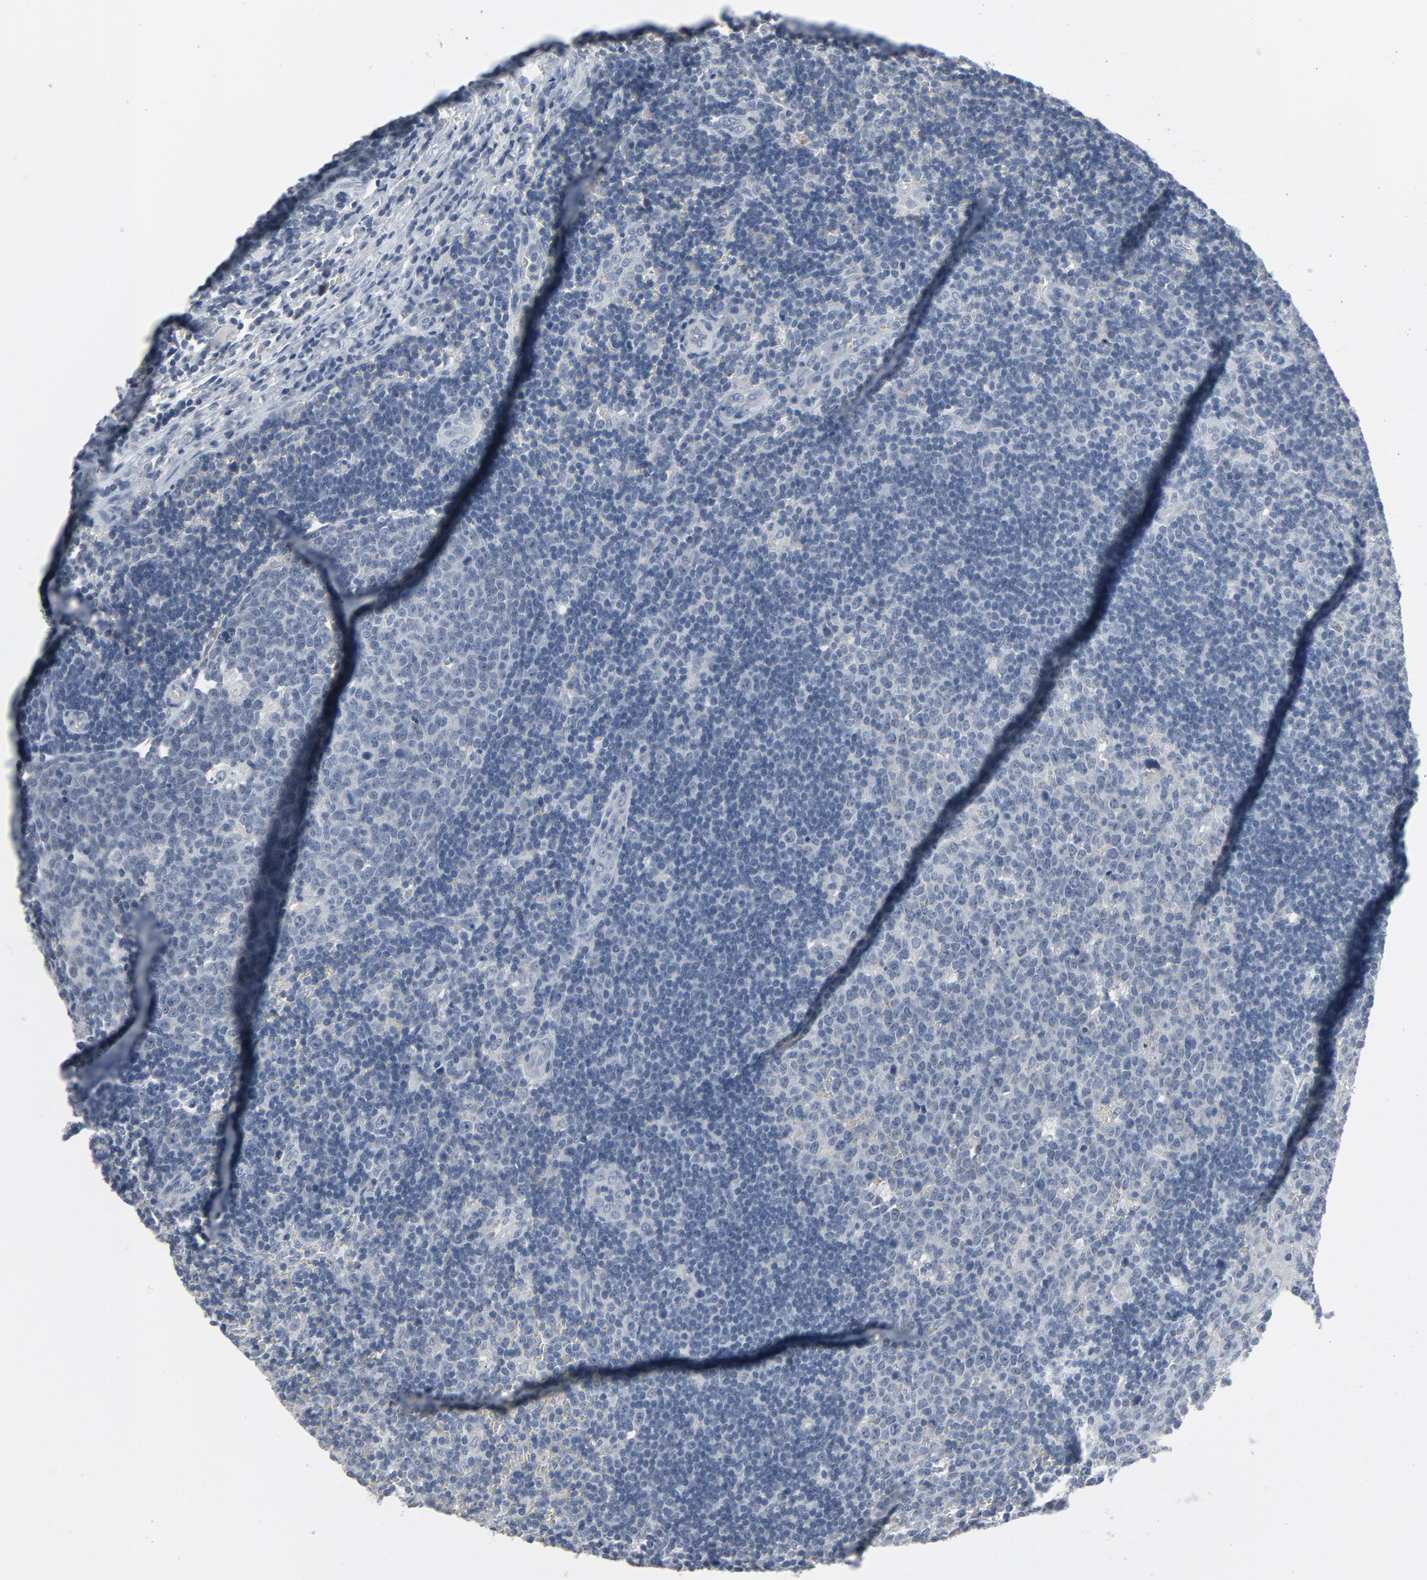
{"staining": {"intensity": "negative", "quantity": "none", "location": "none"}, "tissue": "lymph node", "cell_type": "Germinal center cells", "image_type": "normal", "snomed": [{"axis": "morphology", "description": "Normal tissue, NOS"}, {"axis": "topography", "description": "Lymph node"}, {"axis": "topography", "description": "Salivary gland"}], "caption": "DAB (3,3'-diaminobenzidine) immunohistochemical staining of unremarkable lymph node exhibits no significant staining in germinal center cells.", "gene": "GPX2", "patient": {"sex": "male", "age": 8}}